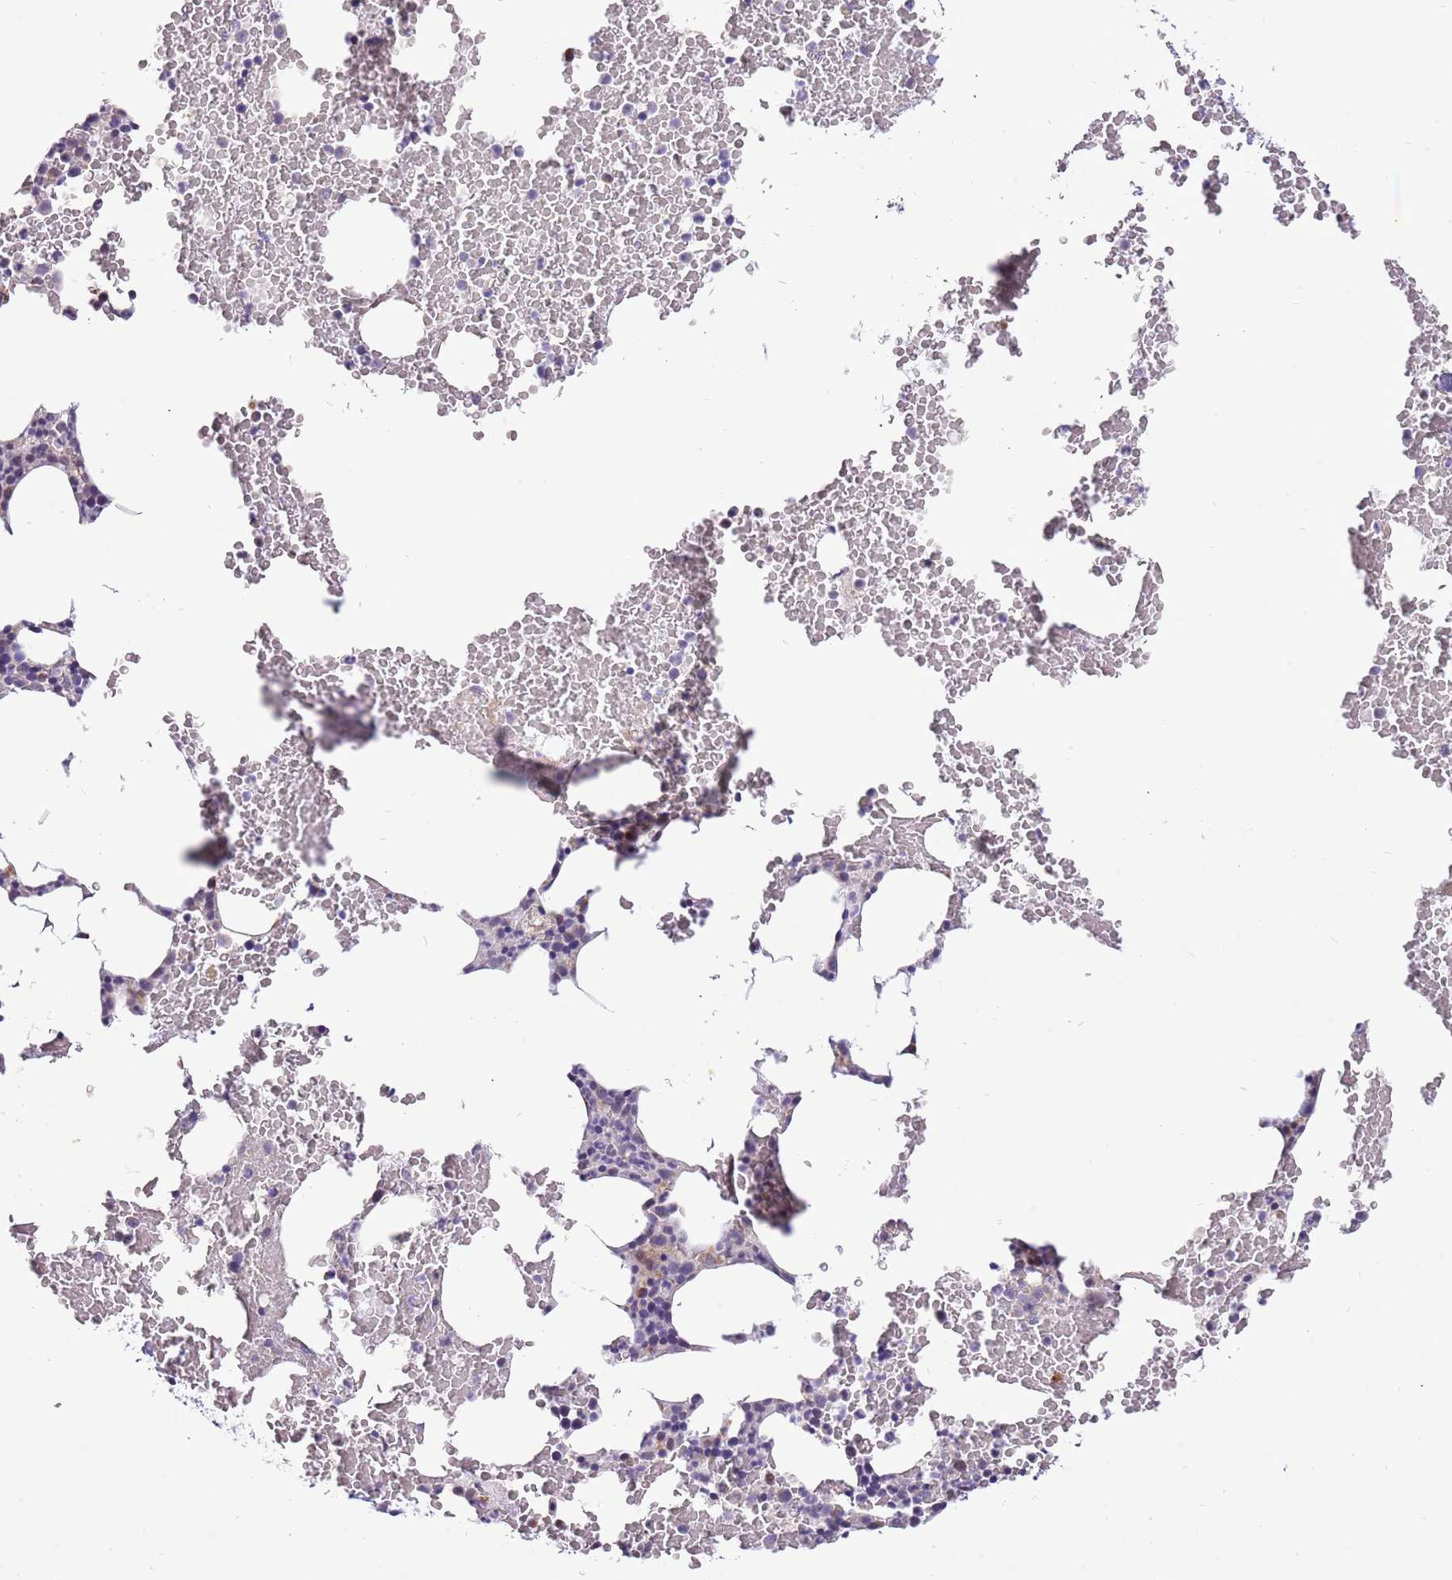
{"staining": {"intensity": "moderate", "quantity": "<25%", "location": "cytoplasmic/membranous"}, "tissue": "bone marrow", "cell_type": "Hematopoietic cells", "image_type": "normal", "snomed": [{"axis": "morphology", "description": "Normal tissue, NOS"}, {"axis": "morphology", "description": "Inflammation, NOS"}, {"axis": "topography", "description": "Bone marrow"}], "caption": "Brown immunohistochemical staining in normal human bone marrow reveals moderate cytoplasmic/membranous positivity in about <25% of hematopoietic cells.", "gene": "COX17", "patient": {"sex": "female", "age": 78}}